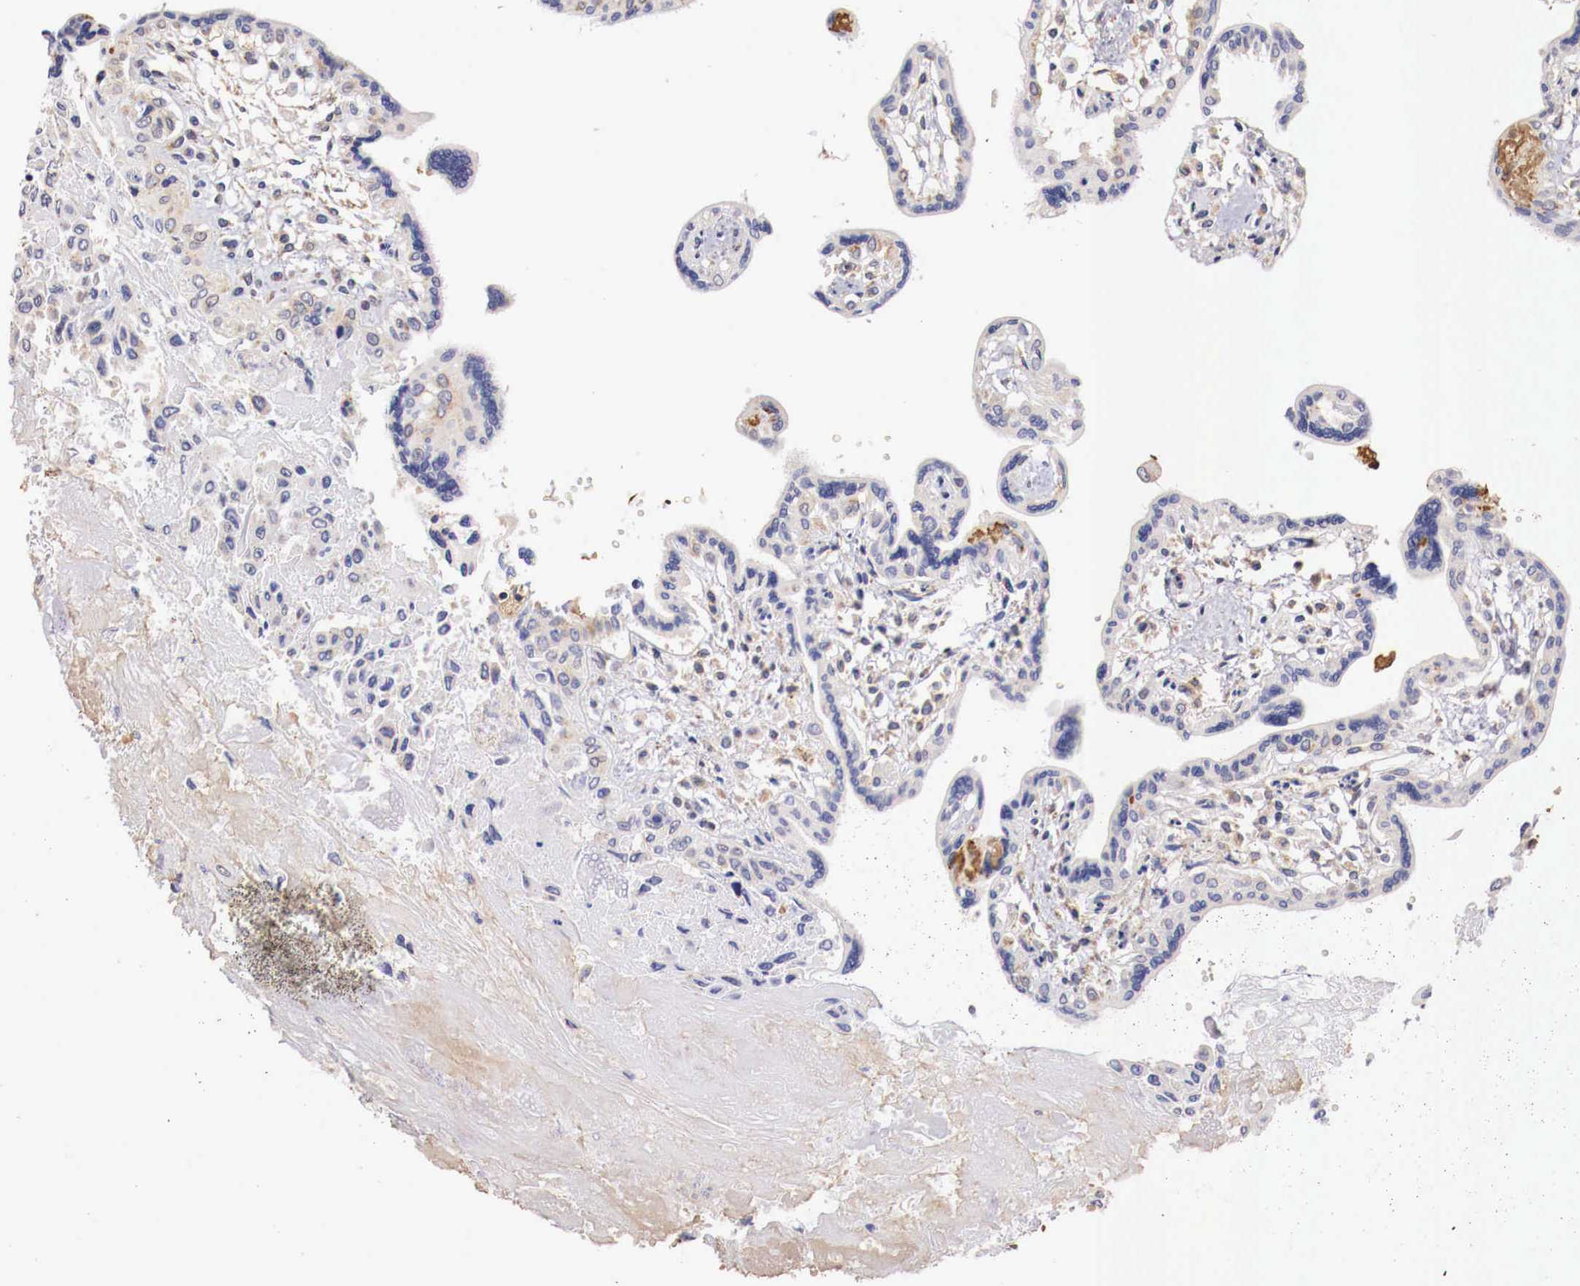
{"staining": {"intensity": "negative", "quantity": "none", "location": "none"}, "tissue": "placenta", "cell_type": "Decidual cells", "image_type": "normal", "snomed": [{"axis": "morphology", "description": "Normal tissue, NOS"}, {"axis": "topography", "description": "Placenta"}], "caption": "Decidual cells show no significant protein positivity in benign placenta.", "gene": "PITPNA", "patient": {"sex": "female", "age": 31}}